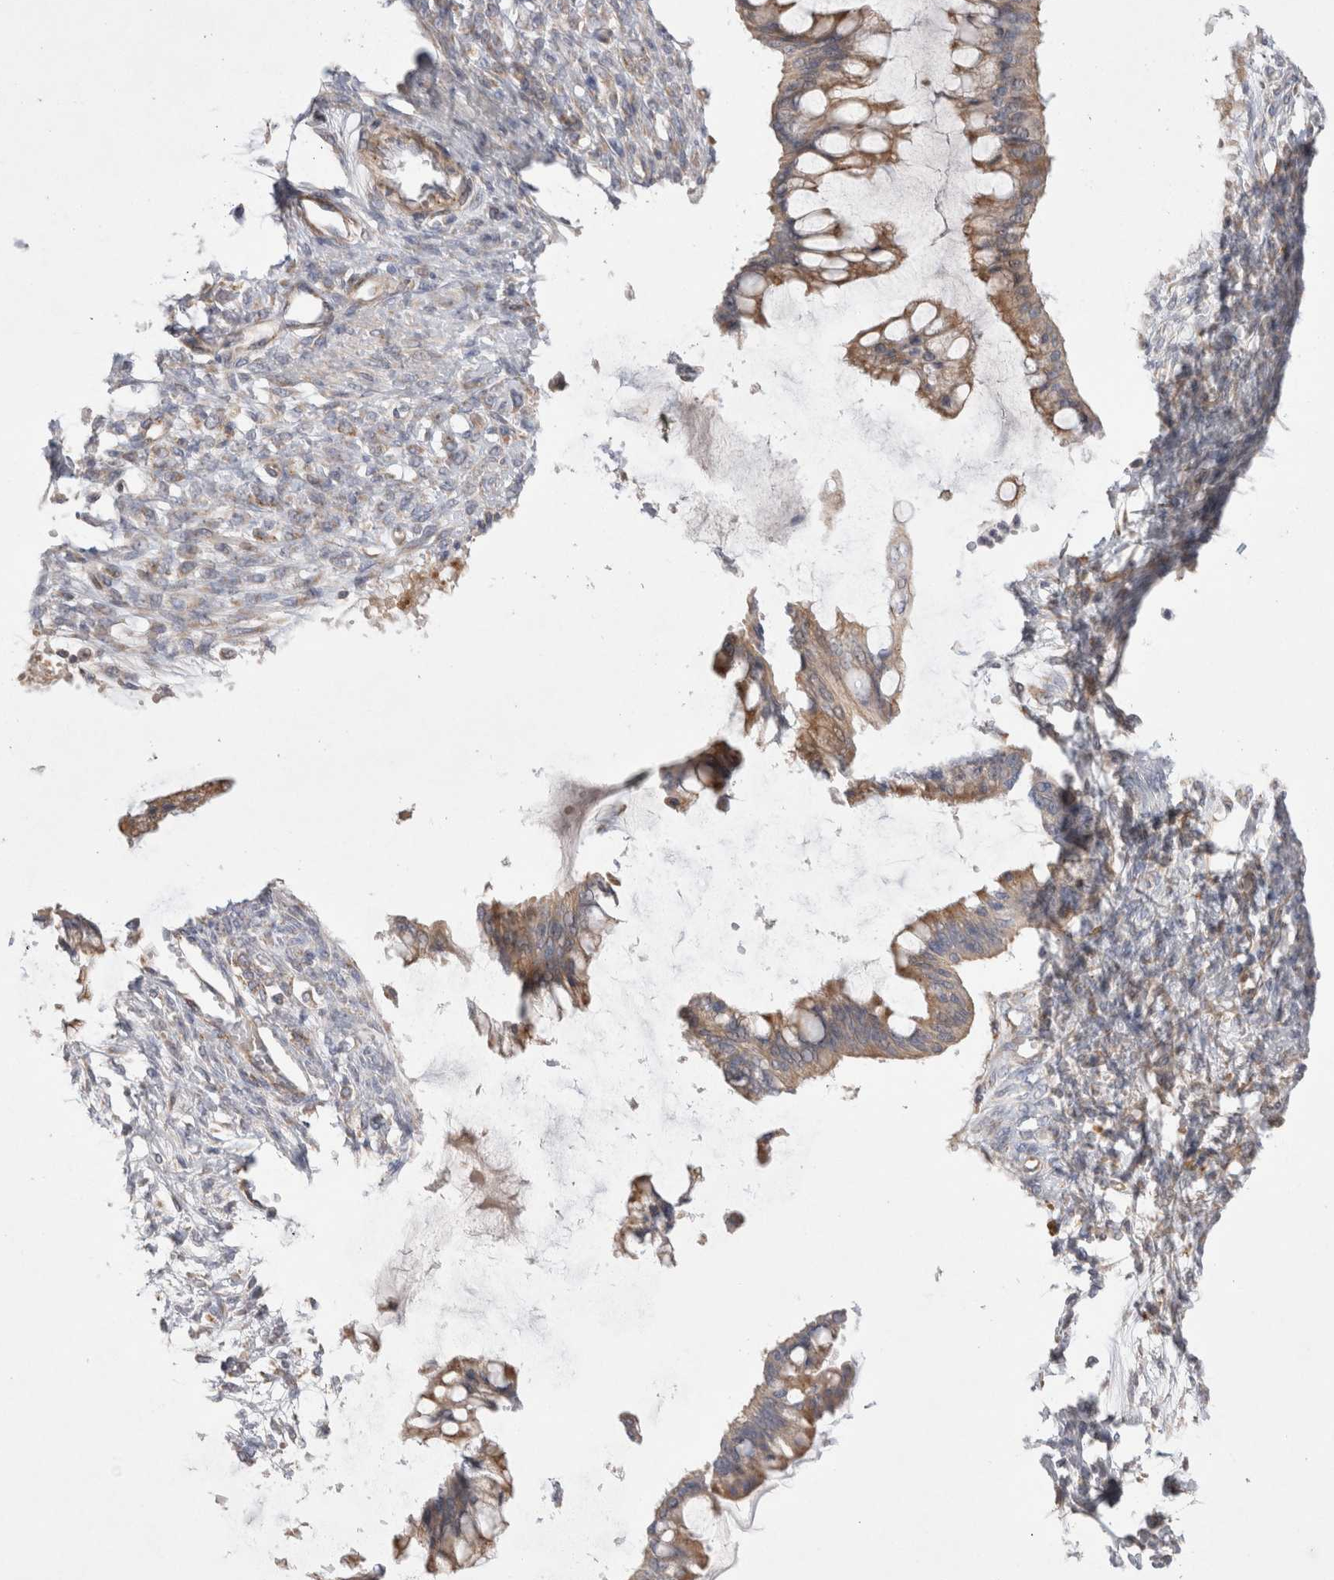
{"staining": {"intensity": "moderate", "quantity": ">75%", "location": "cytoplasmic/membranous"}, "tissue": "ovarian cancer", "cell_type": "Tumor cells", "image_type": "cancer", "snomed": [{"axis": "morphology", "description": "Cystadenocarcinoma, mucinous, NOS"}, {"axis": "topography", "description": "Ovary"}], "caption": "The photomicrograph exhibits immunohistochemical staining of ovarian cancer (mucinous cystadenocarcinoma). There is moderate cytoplasmic/membranous positivity is identified in approximately >75% of tumor cells.", "gene": "TBC1D16", "patient": {"sex": "female", "age": 73}}